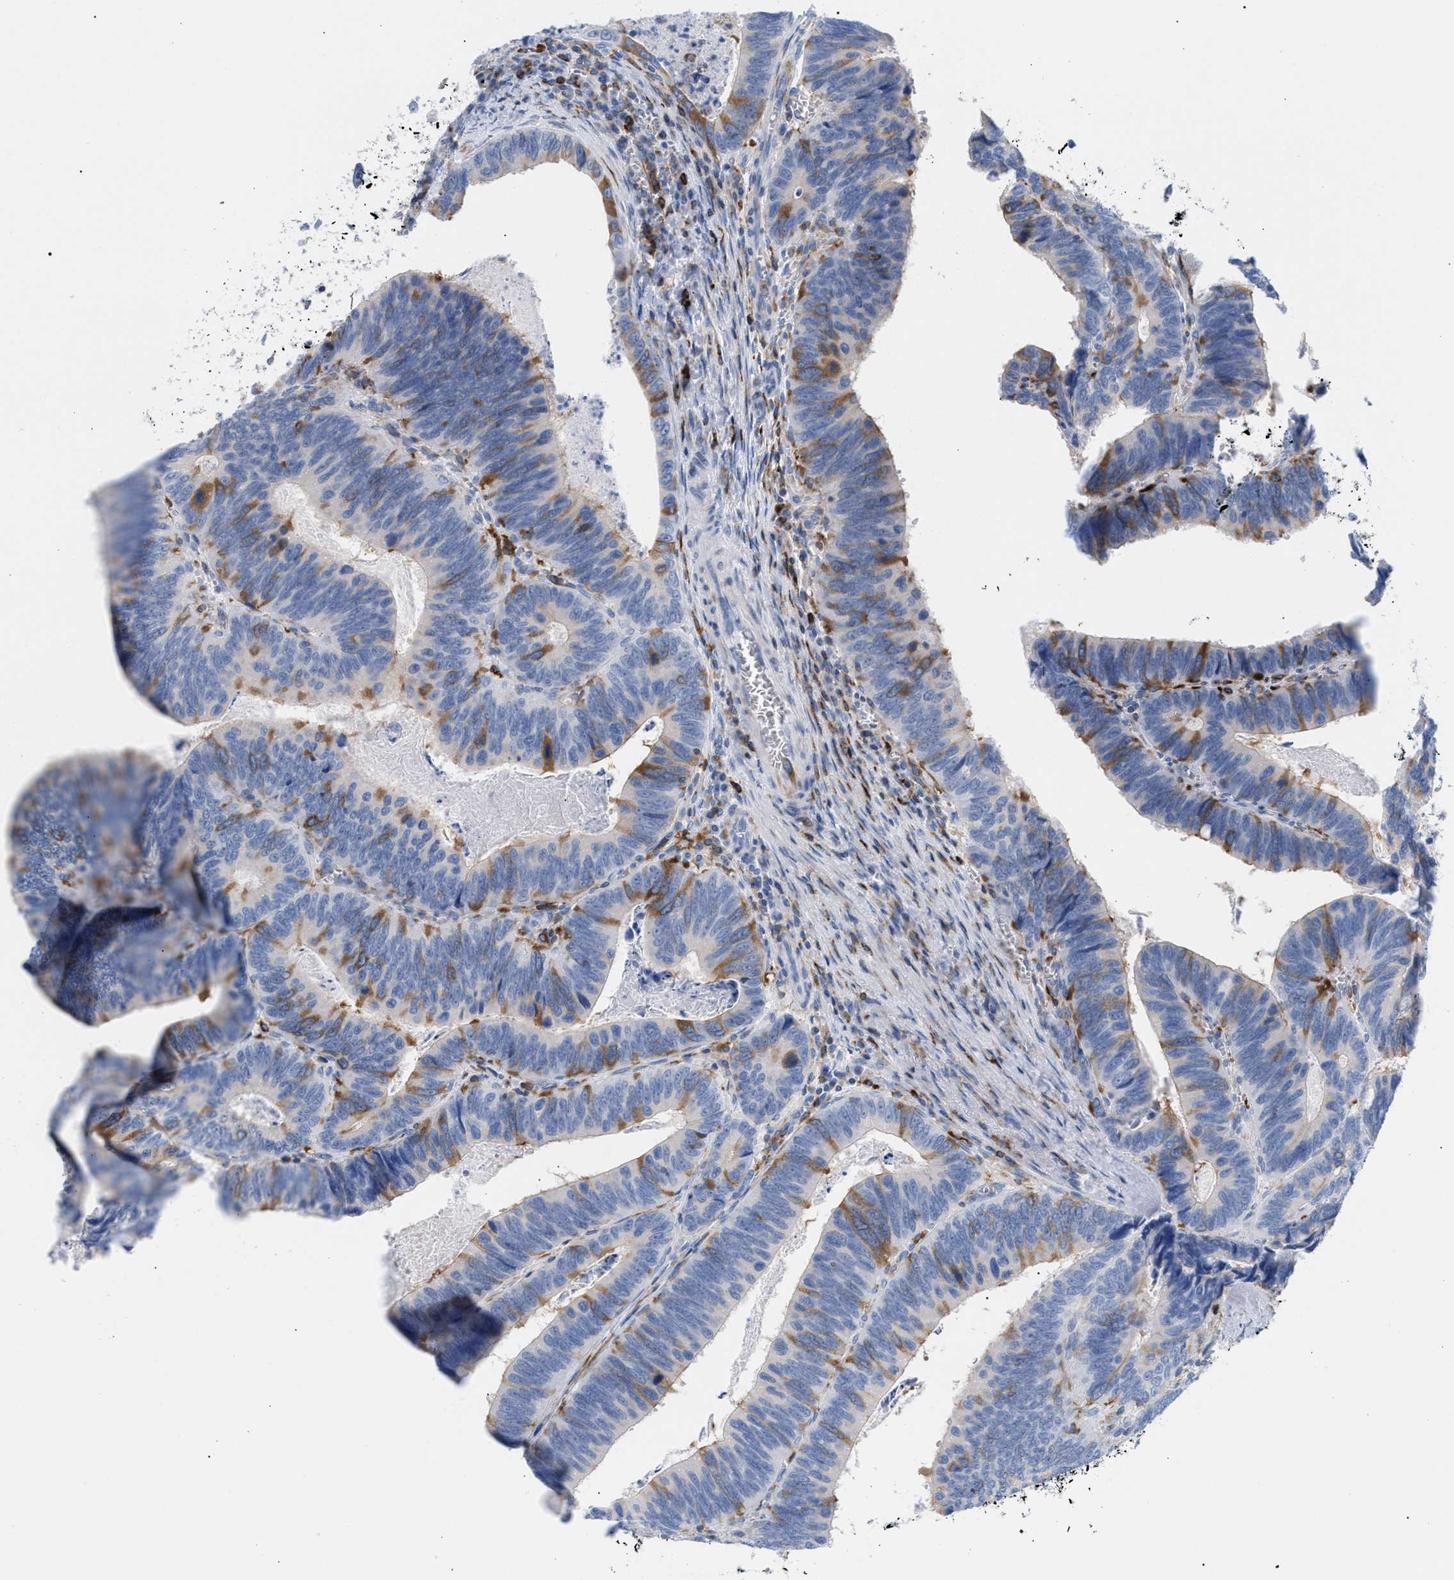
{"staining": {"intensity": "moderate", "quantity": "<25%", "location": "cytoplasmic/membranous"}, "tissue": "colorectal cancer", "cell_type": "Tumor cells", "image_type": "cancer", "snomed": [{"axis": "morphology", "description": "Inflammation, NOS"}, {"axis": "morphology", "description": "Adenocarcinoma, NOS"}, {"axis": "topography", "description": "Colon"}], "caption": "Moderate cytoplasmic/membranous protein staining is present in approximately <25% of tumor cells in colorectal cancer (adenocarcinoma). The protein is shown in brown color, while the nuclei are stained blue.", "gene": "TACC3", "patient": {"sex": "male", "age": 72}}